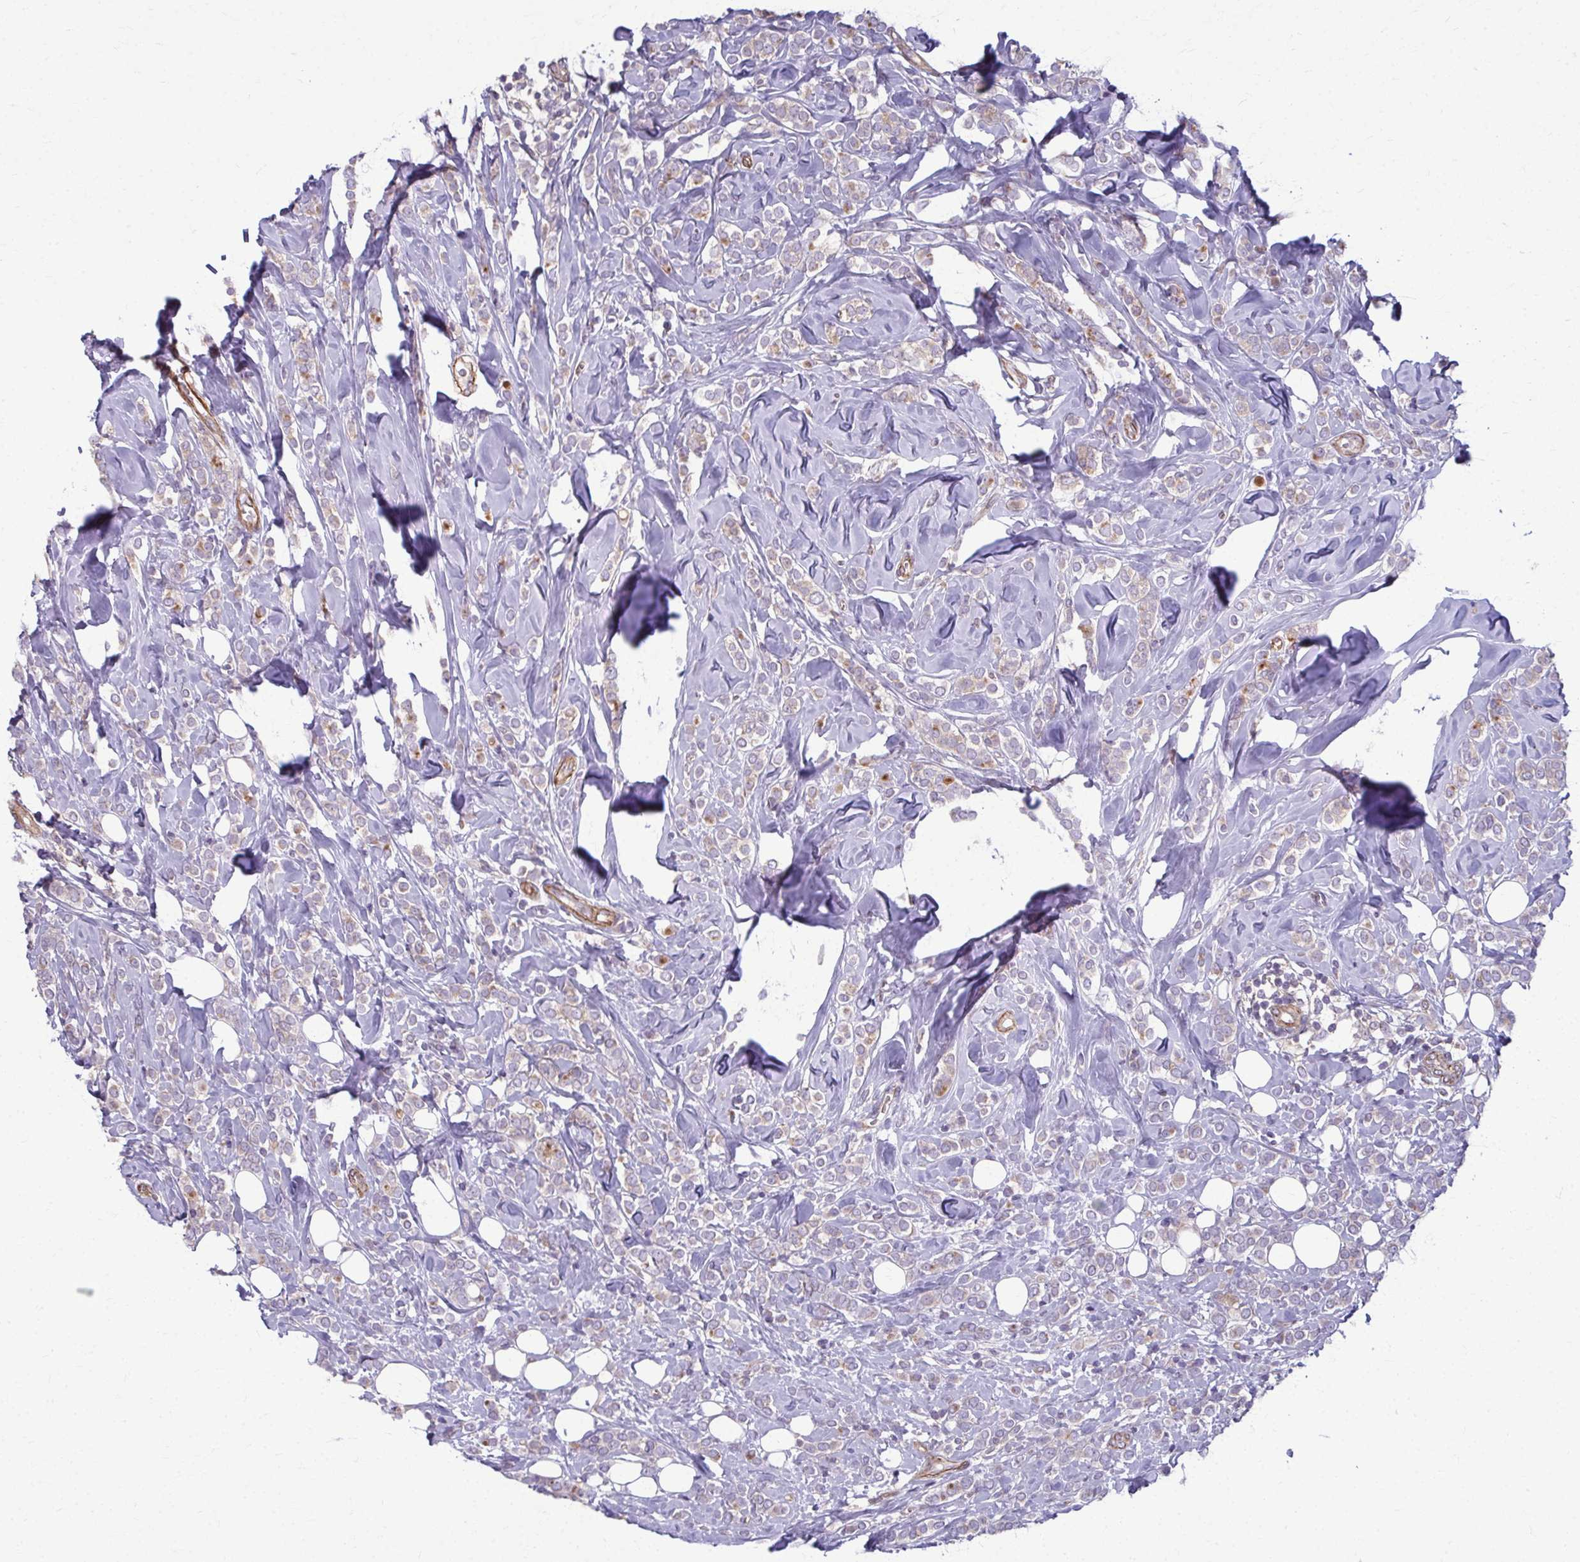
{"staining": {"intensity": "weak", "quantity": "<25%", "location": "cytoplasmic/membranous"}, "tissue": "breast cancer", "cell_type": "Tumor cells", "image_type": "cancer", "snomed": [{"axis": "morphology", "description": "Lobular carcinoma"}, {"axis": "topography", "description": "Breast"}], "caption": "There is no significant positivity in tumor cells of breast cancer.", "gene": "EID2B", "patient": {"sex": "female", "age": 49}}